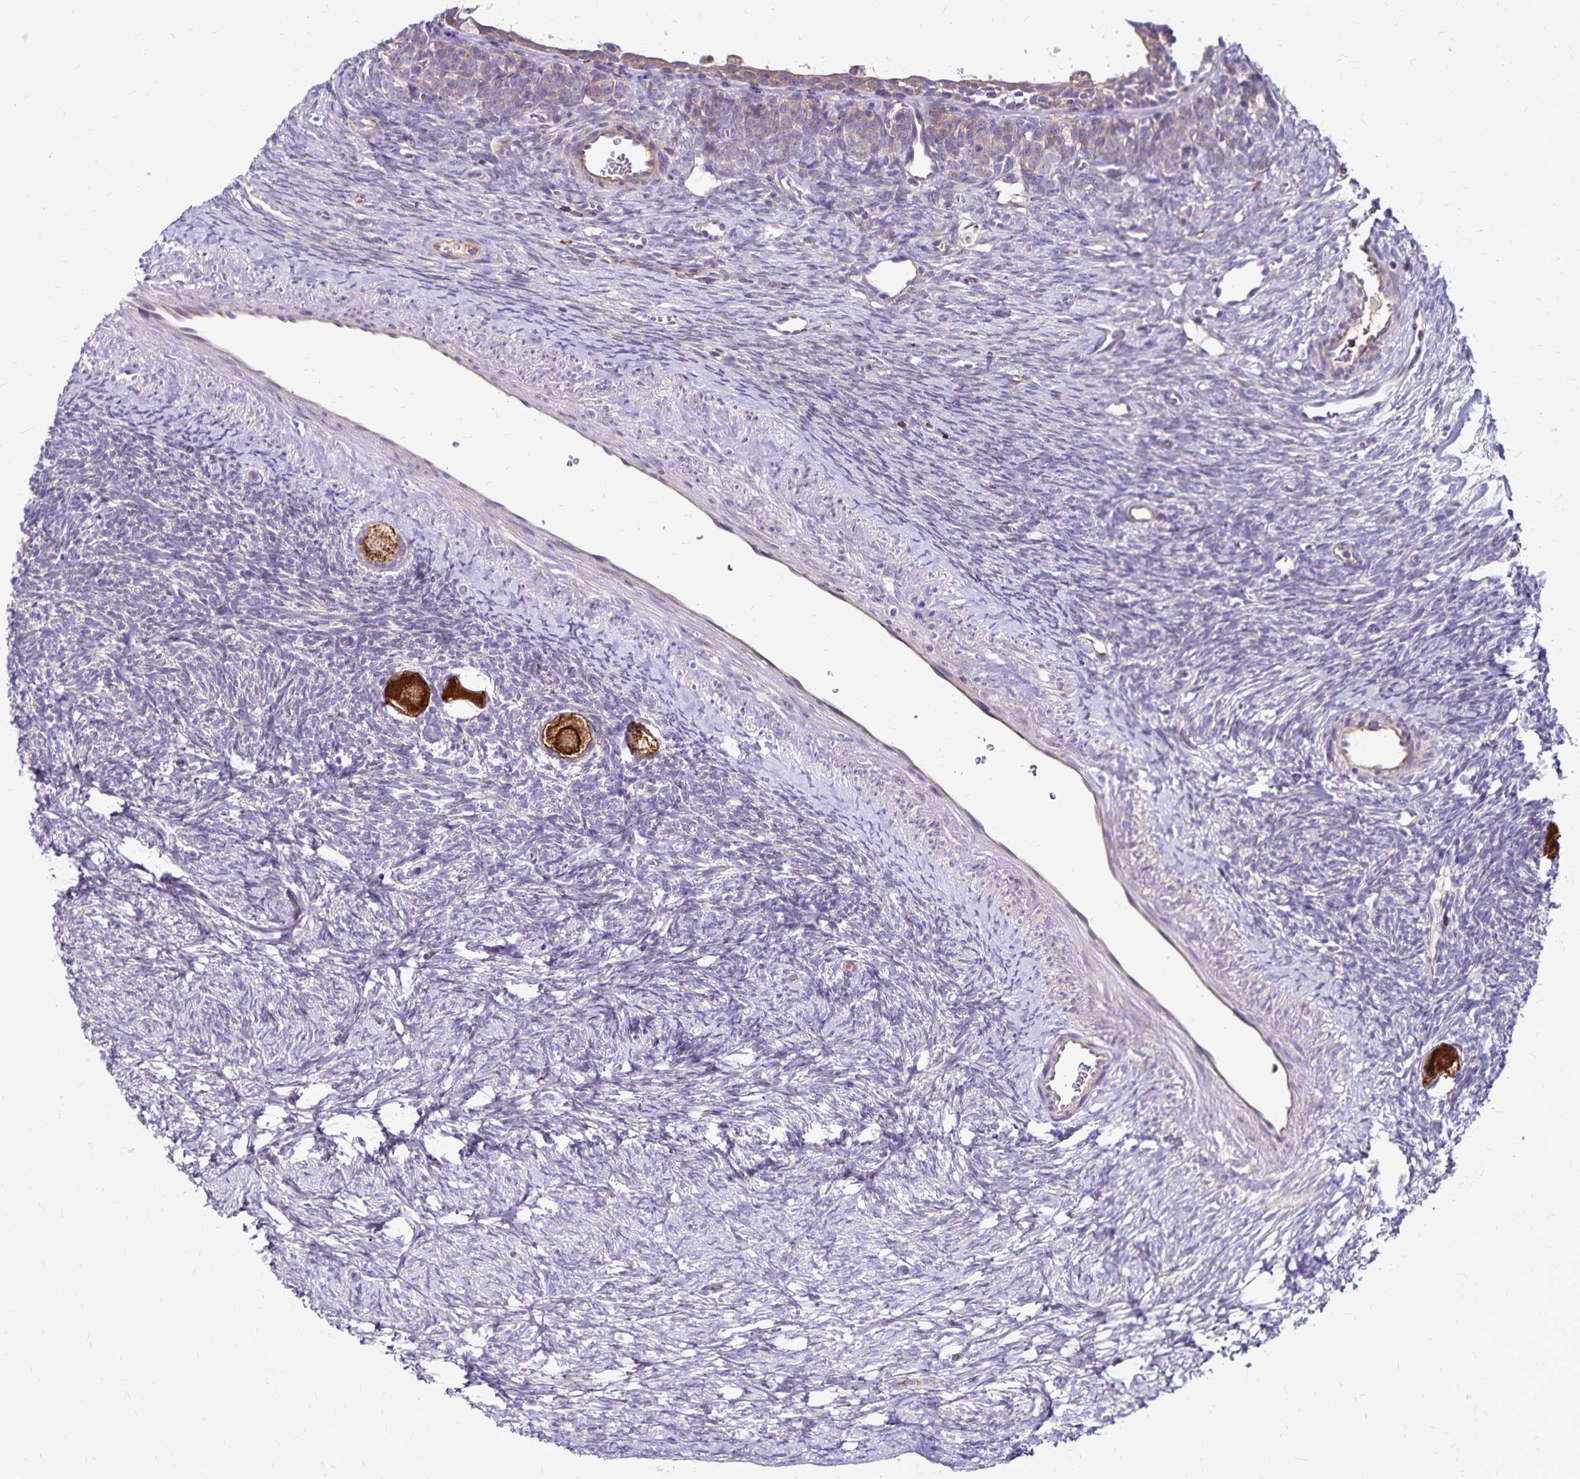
{"staining": {"intensity": "strong", "quantity": ">75%", "location": "cytoplasmic/membranous"}, "tissue": "ovary", "cell_type": "Follicle cells", "image_type": "normal", "snomed": [{"axis": "morphology", "description": "Normal tissue, NOS"}, {"axis": "topography", "description": "Ovary"}], "caption": "IHC micrograph of benign ovary stained for a protein (brown), which reveals high levels of strong cytoplasmic/membranous staining in approximately >75% of follicle cells.", "gene": "NAGPA", "patient": {"sex": "female", "age": 34}}